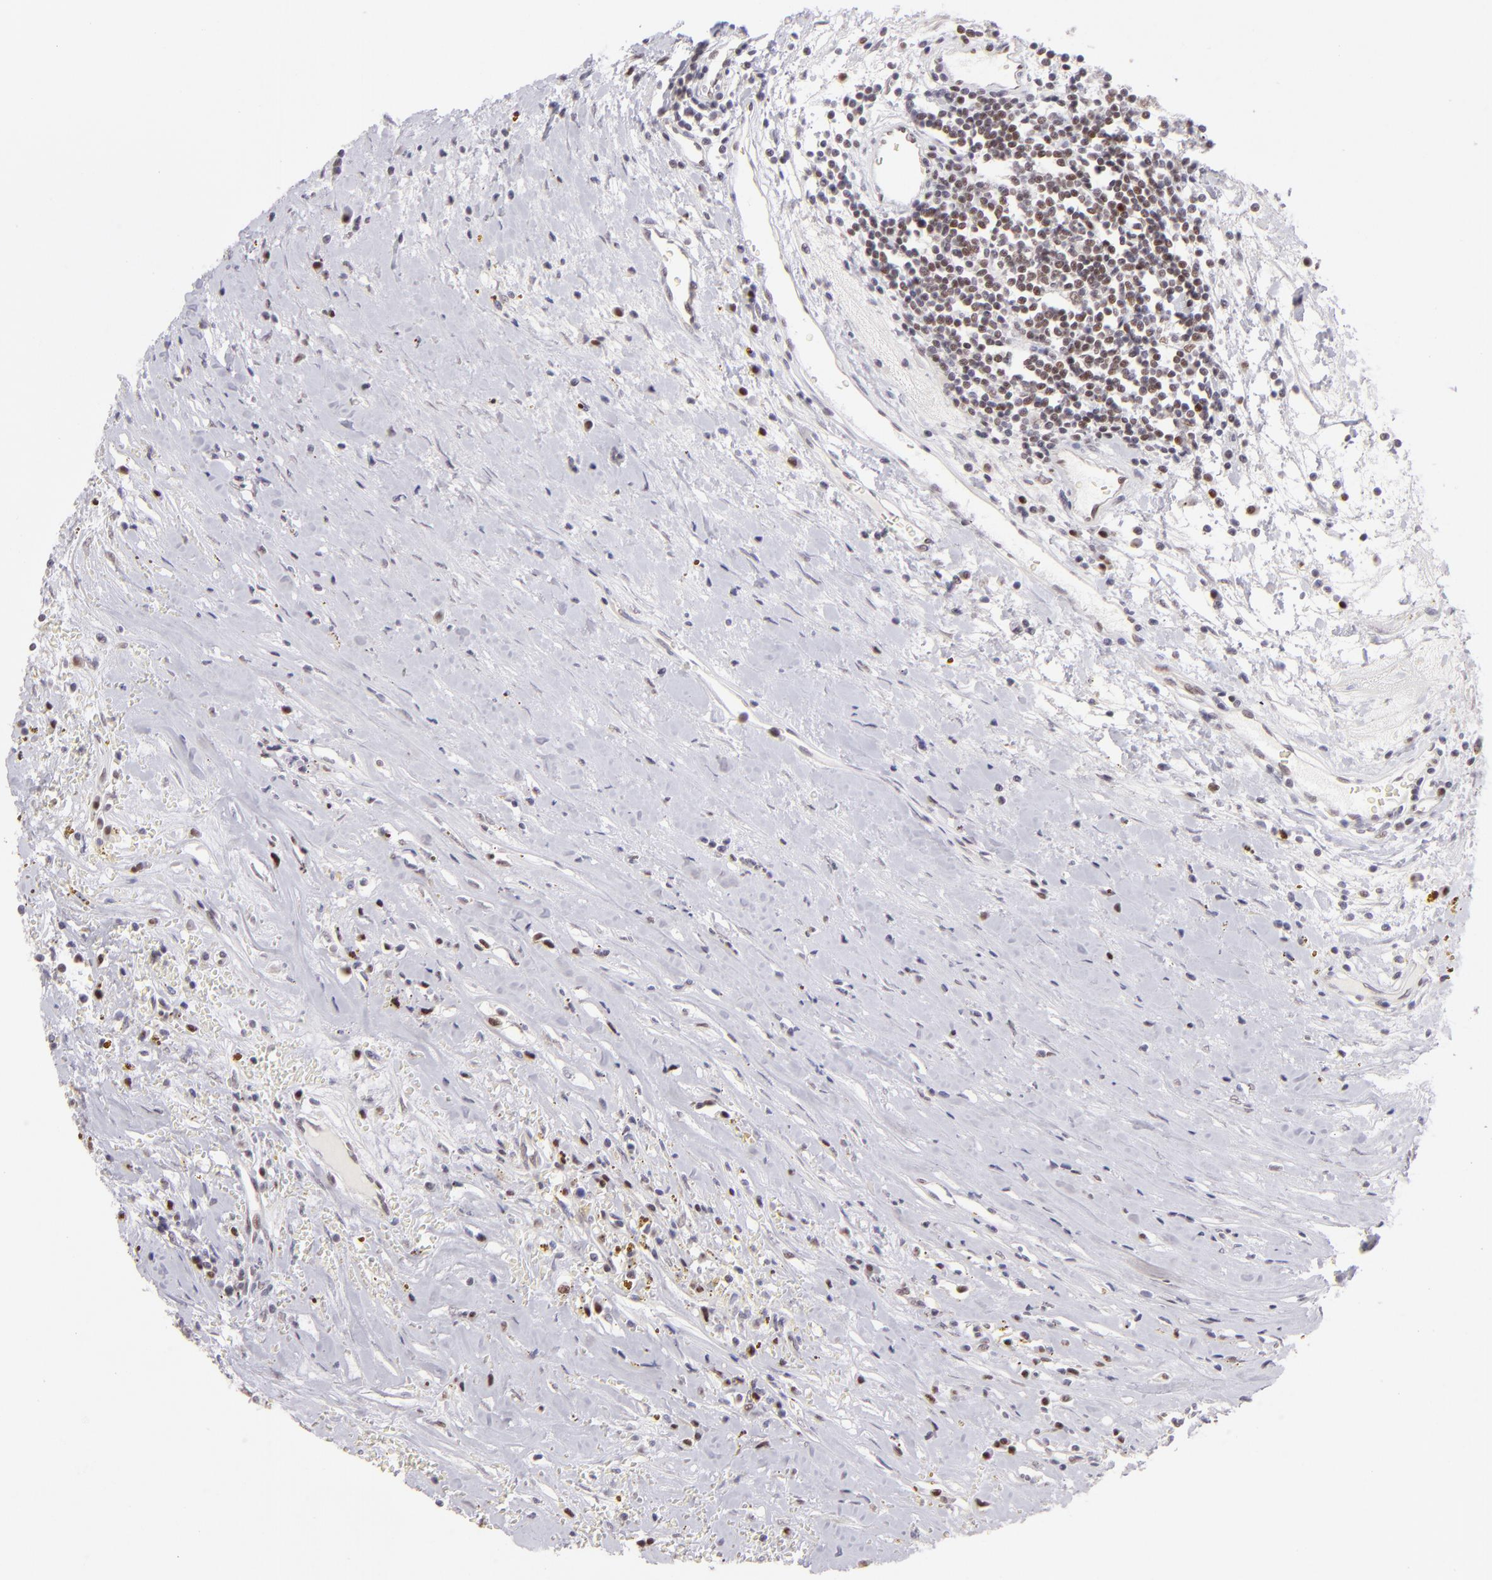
{"staining": {"intensity": "weak", "quantity": "<25%", "location": "nuclear"}, "tissue": "renal cancer", "cell_type": "Tumor cells", "image_type": "cancer", "snomed": [{"axis": "morphology", "description": "Adenocarcinoma, NOS"}, {"axis": "topography", "description": "Kidney"}], "caption": "Immunohistochemistry (IHC) image of renal cancer stained for a protein (brown), which shows no positivity in tumor cells.", "gene": "POU2F1", "patient": {"sex": "male", "age": 82}}